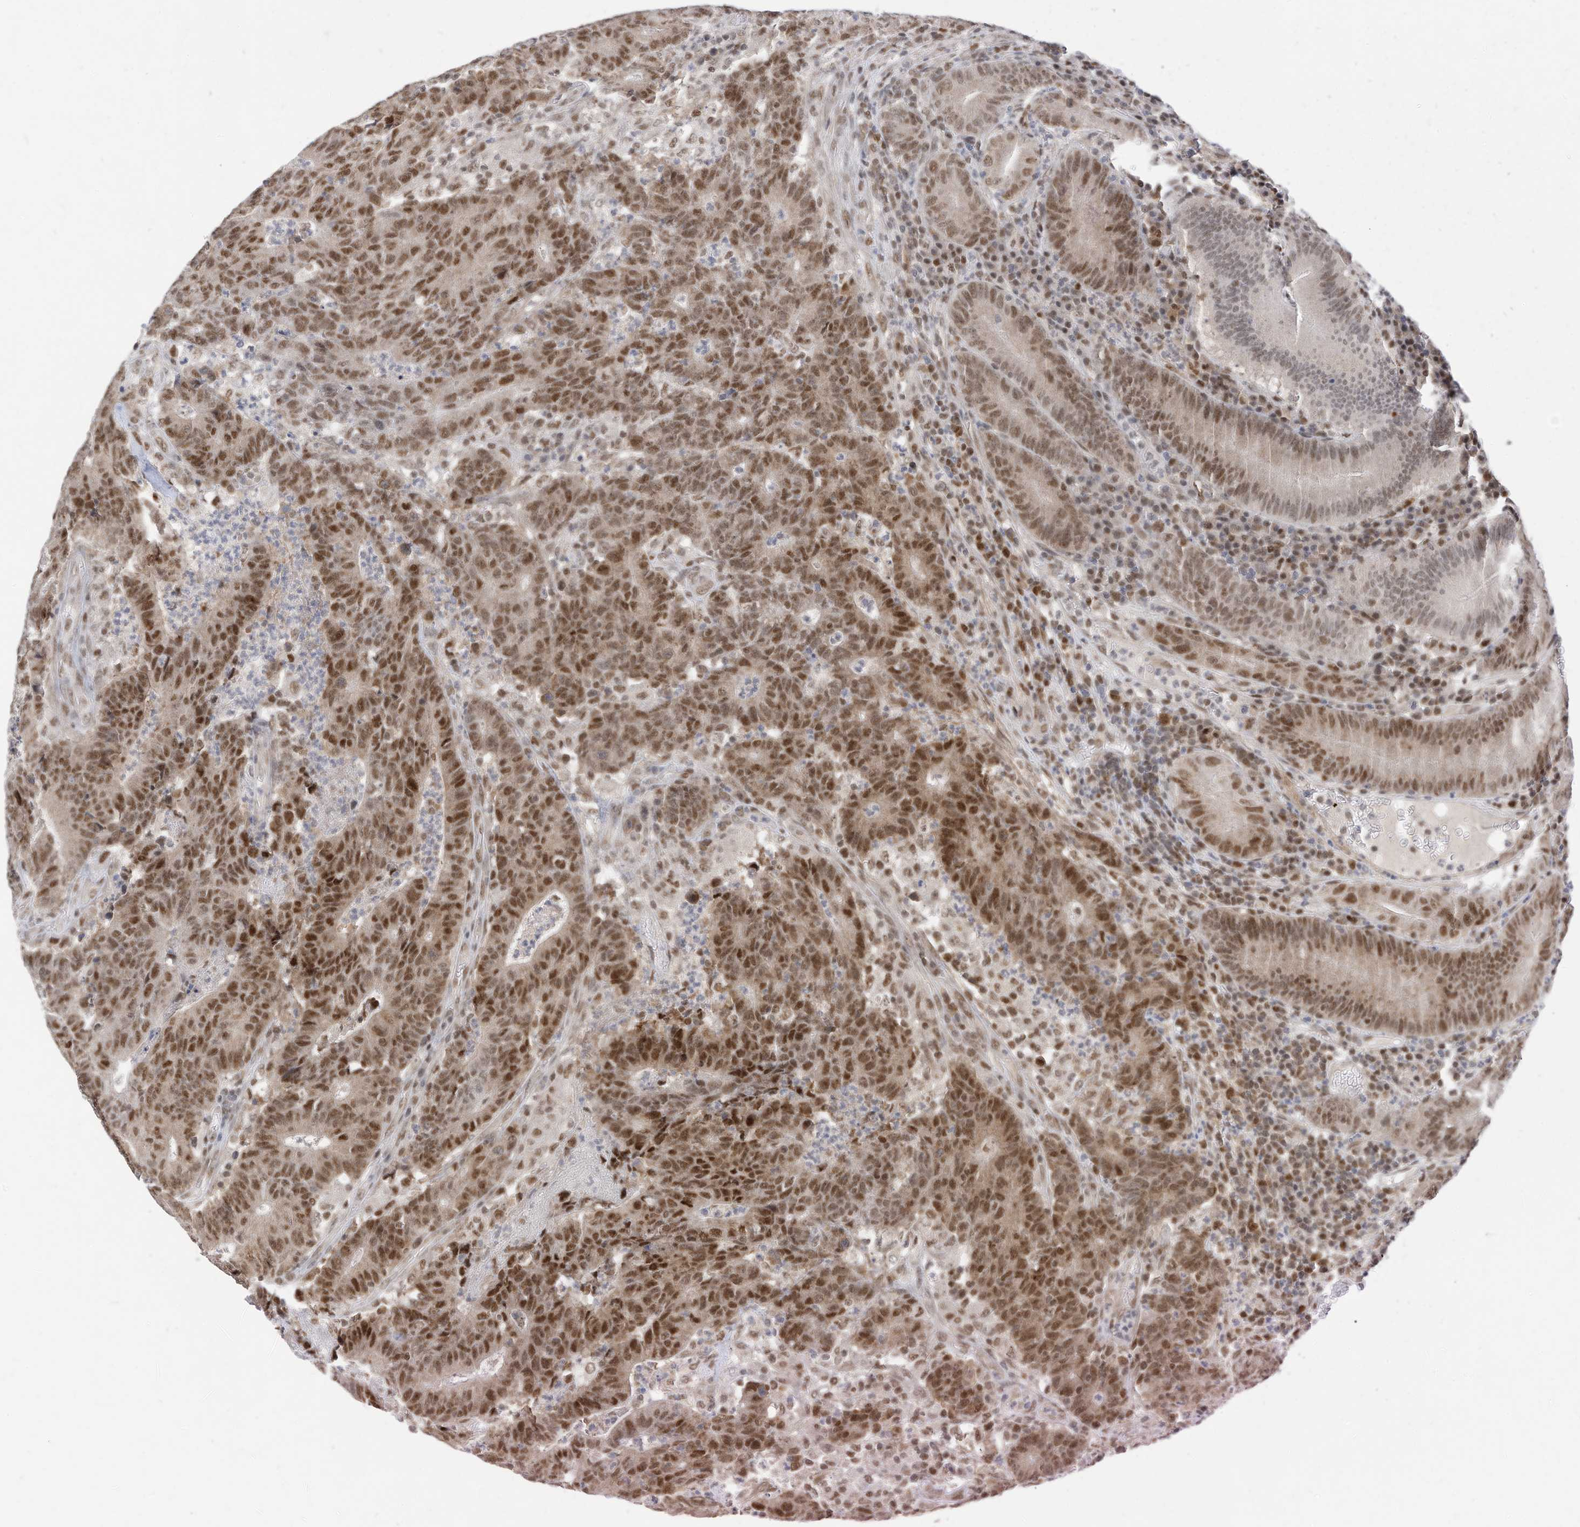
{"staining": {"intensity": "moderate", "quantity": ">75%", "location": "nuclear"}, "tissue": "colorectal cancer", "cell_type": "Tumor cells", "image_type": "cancer", "snomed": [{"axis": "morphology", "description": "Normal tissue, NOS"}, {"axis": "morphology", "description": "Adenocarcinoma, NOS"}, {"axis": "topography", "description": "Colon"}], "caption": "Colorectal adenocarcinoma stained with IHC reveals moderate nuclear staining in approximately >75% of tumor cells.", "gene": "OGT", "patient": {"sex": "female", "age": 75}}